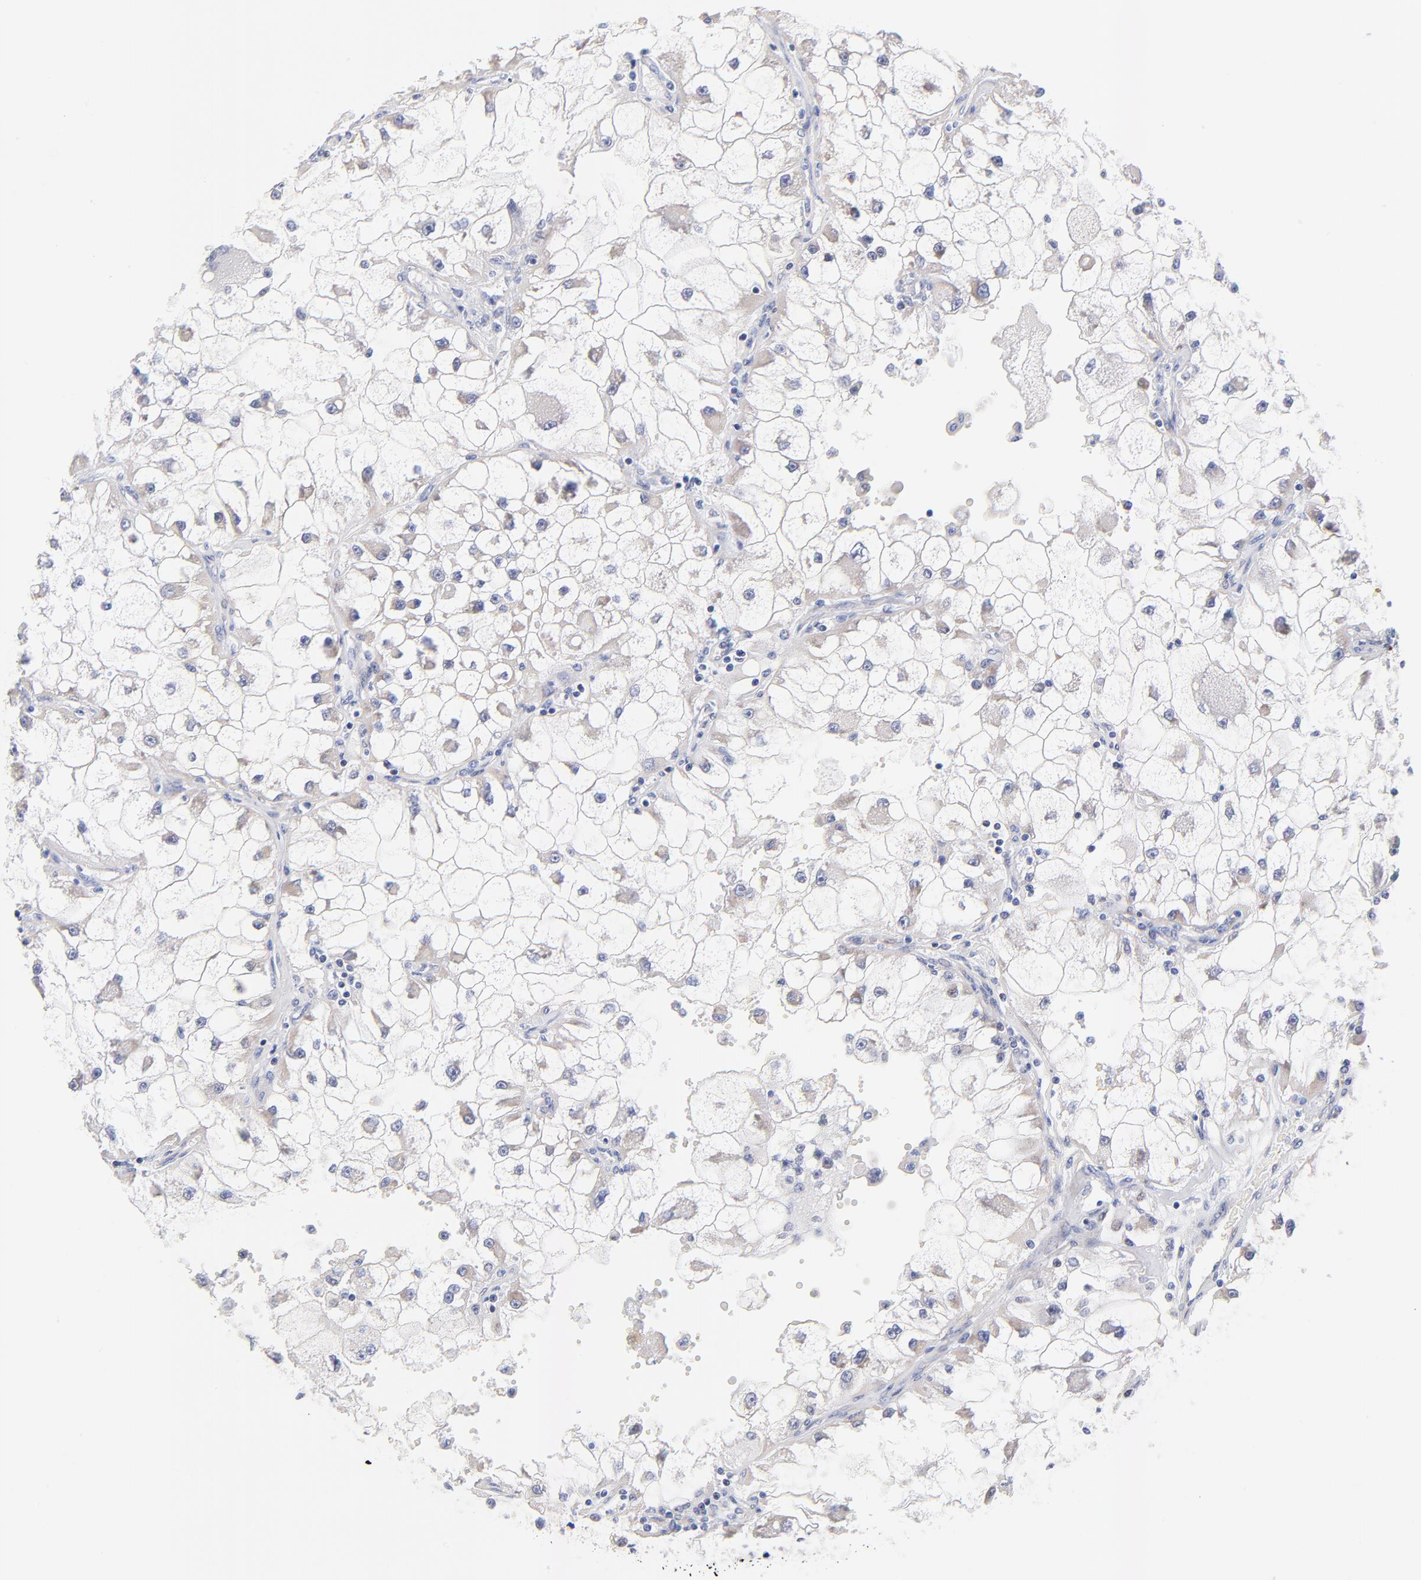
{"staining": {"intensity": "negative", "quantity": "none", "location": "none"}, "tissue": "renal cancer", "cell_type": "Tumor cells", "image_type": "cancer", "snomed": [{"axis": "morphology", "description": "Adenocarcinoma, NOS"}, {"axis": "topography", "description": "Kidney"}], "caption": "The immunohistochemistry (IHC) micrograph has no significant expression in tumor cells of renal adenocarcinoma tissue.", "gene": "AFF2", "patient": {"sex": "female", "age": 73}}